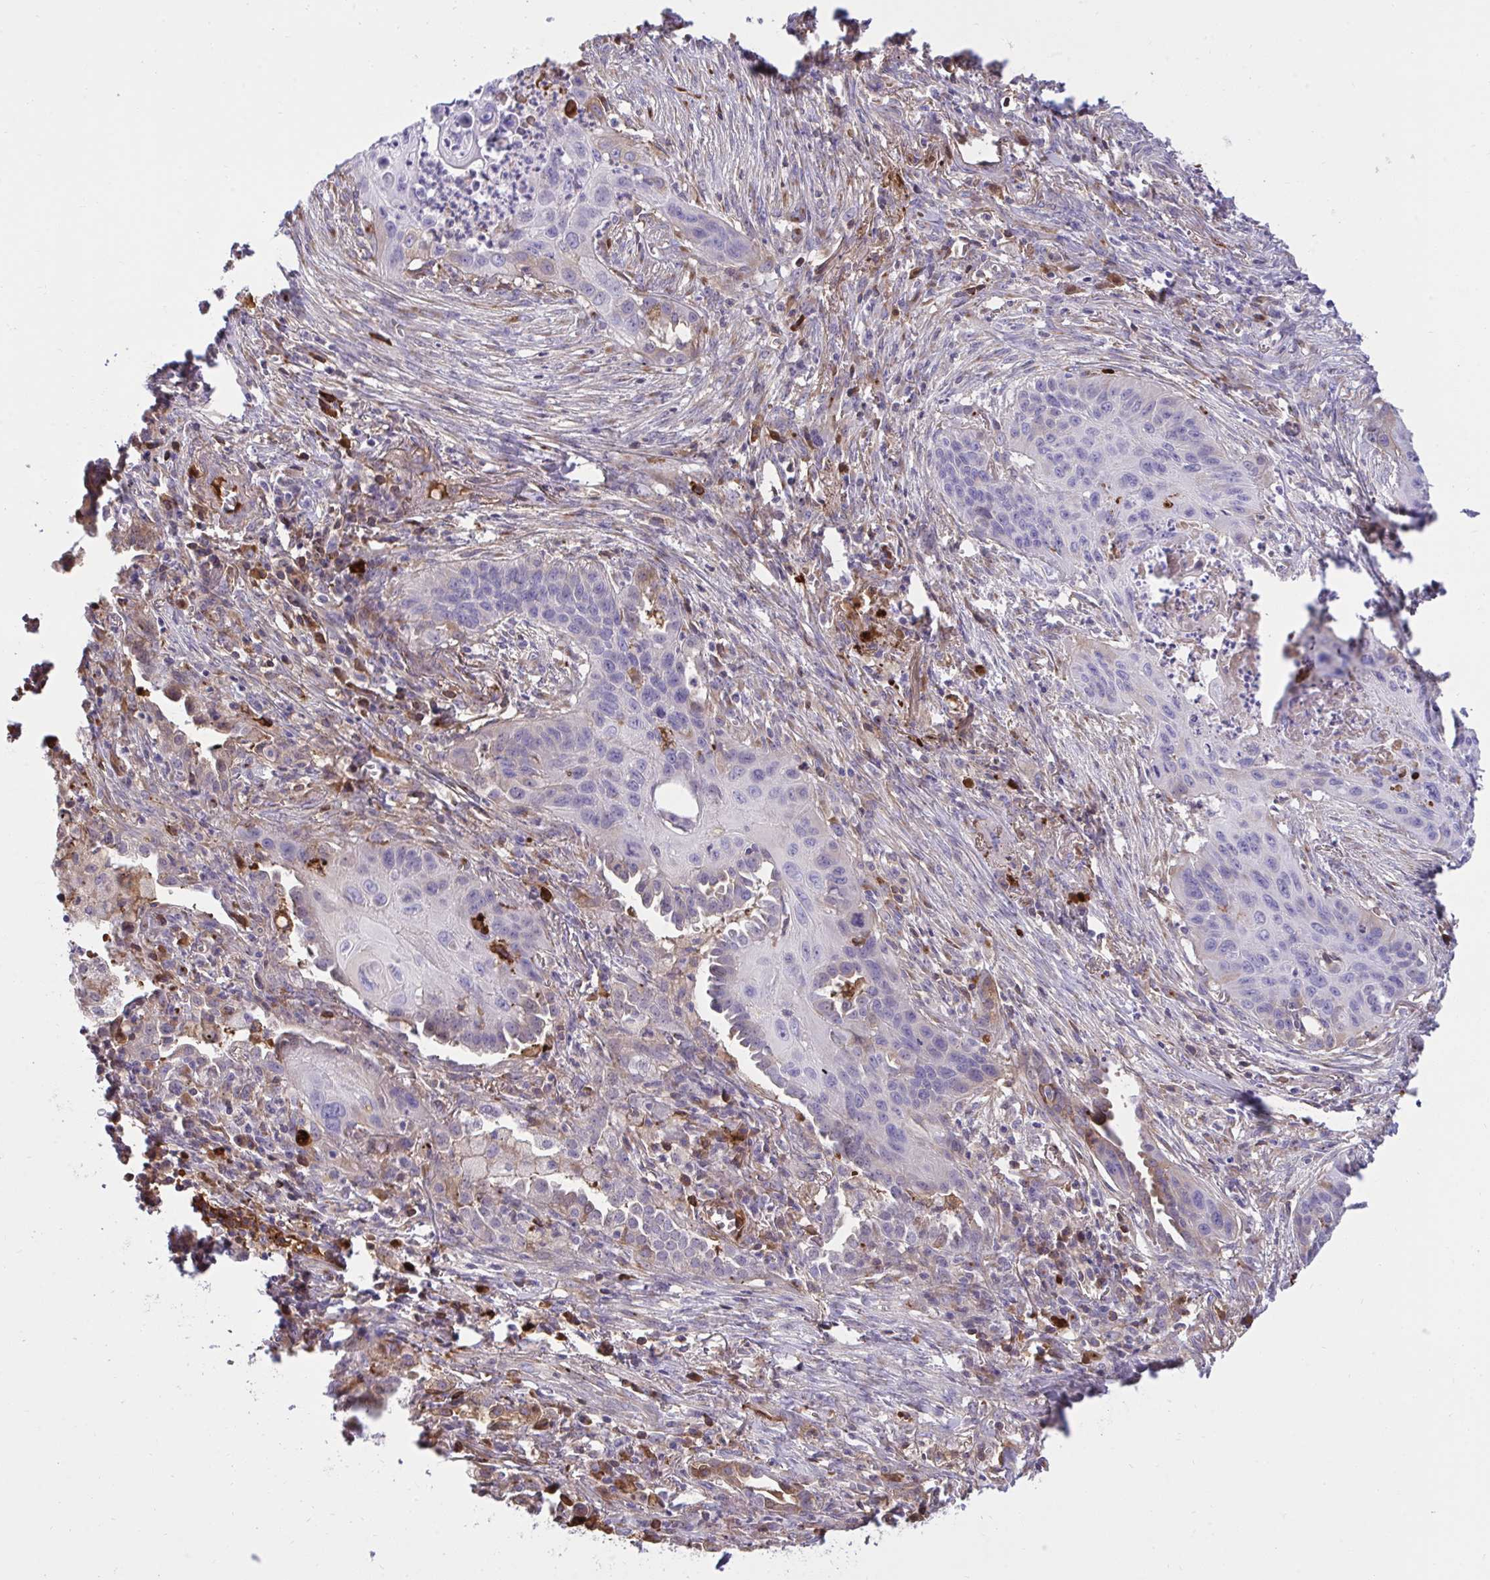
{"staining": {"intensity": "moderate", "quantity": "<25%", "location": "cytoplasmic/membranous"}, "tissue": "lung cancer", "cell_type": "Tumor cells", "image_type": "cancer", "snomed": [{"axis": "morphology", "description": "Squamous cell carcinoma, NOS"}, {"axis": "topography", "description": "Lung"}], "caption": "Squamous cell carcinoma (lung) stained for a protein reveals moderate cytoplasmic/membranous positivity in tumor cells.", "gene": "F2", "patient": {"sex": "male", "age": 71}}